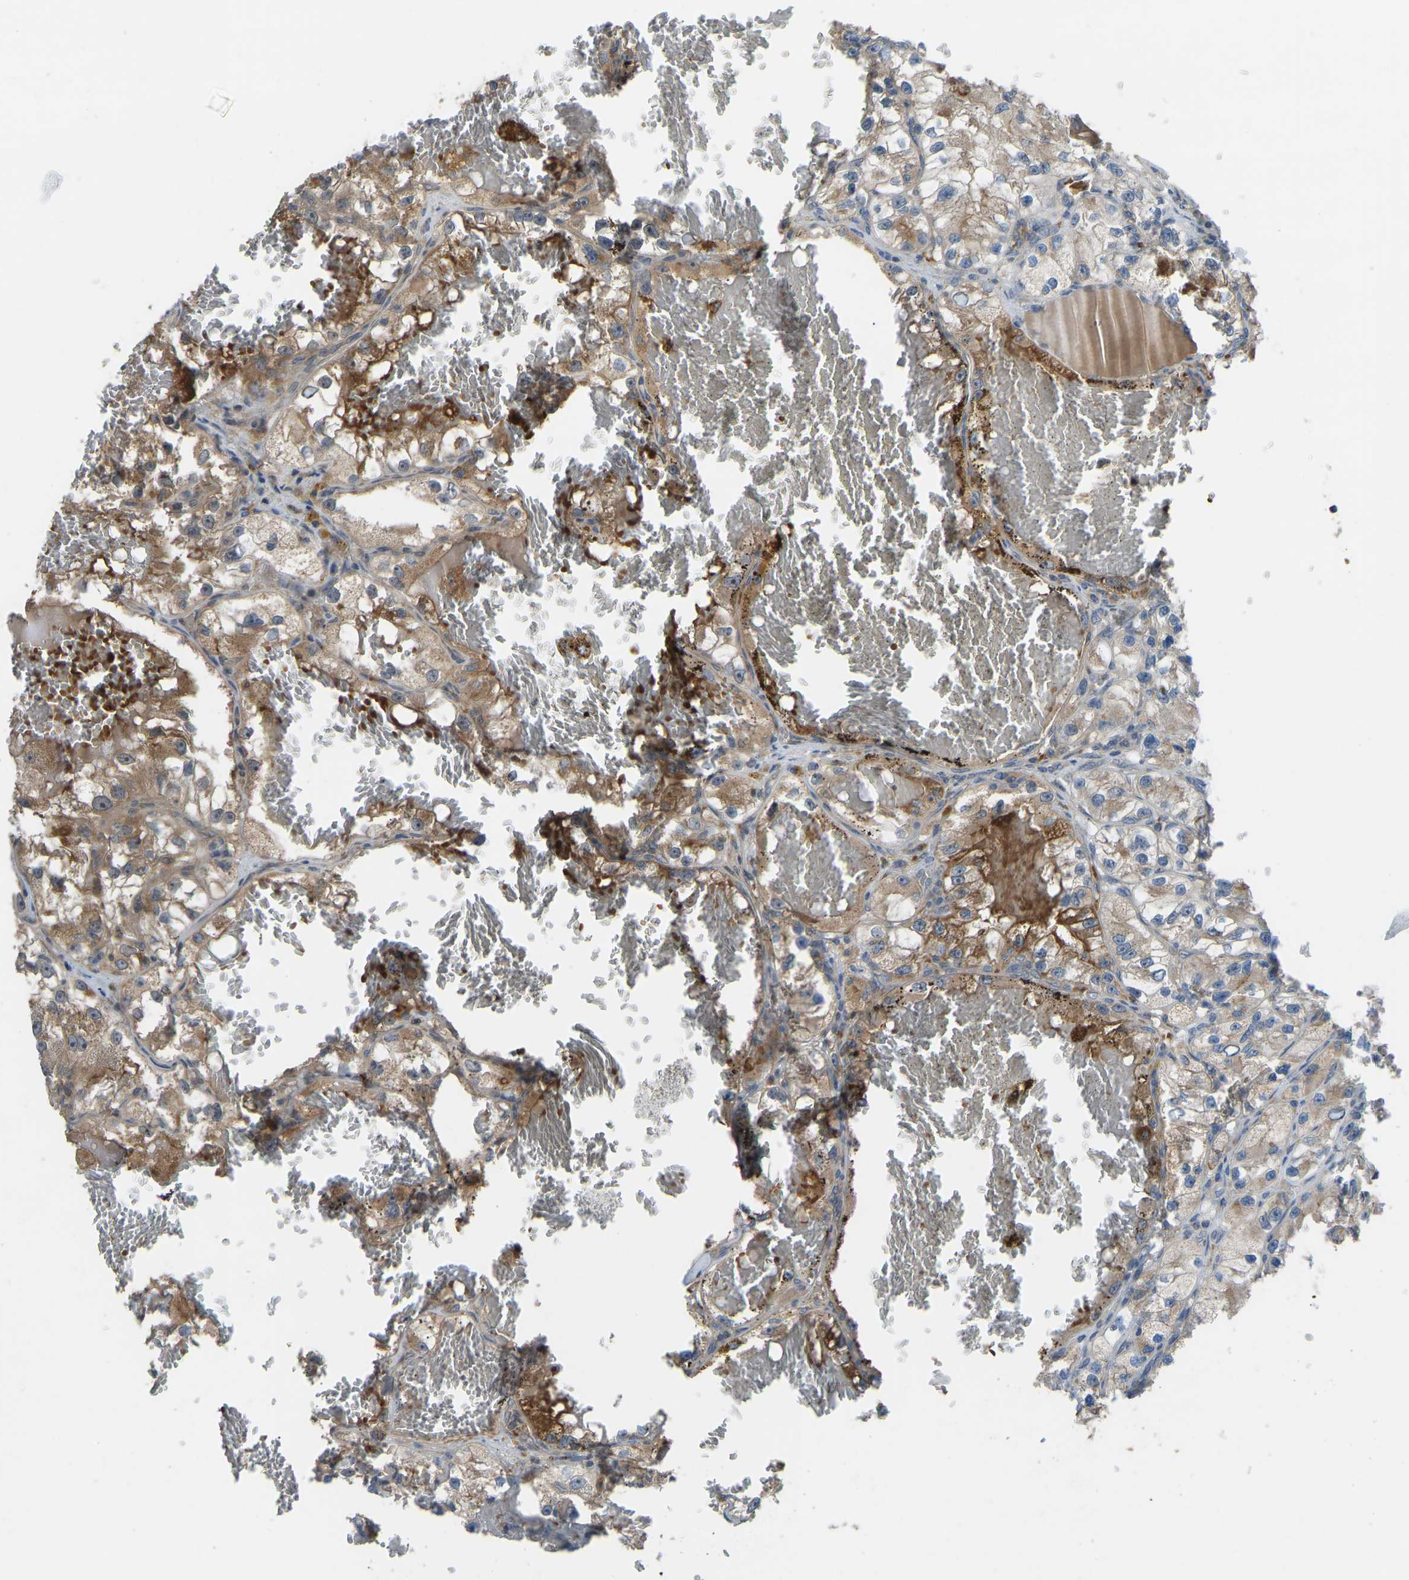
{"staining": {"intensity": "moderate", "quantity": ">75%", "location": "cytoplasmic/membranous"}, "tissue": "renal cancer", "cell_type": "Tumor cells", "image_type": "cancer", "snomed": [{"axis": "morphology", "description": "Adenocarcinoma, NOS"}, {"axis": "topography", "description": "Kidney"}], "caption": "Protein staining exhibits moderate cytoplasmic/membranous expression in about >75% of tumor cells in adenocarcinoma (renal).", "gene": "ZNF71", "patient": {"sex": "female", "age": 57}}